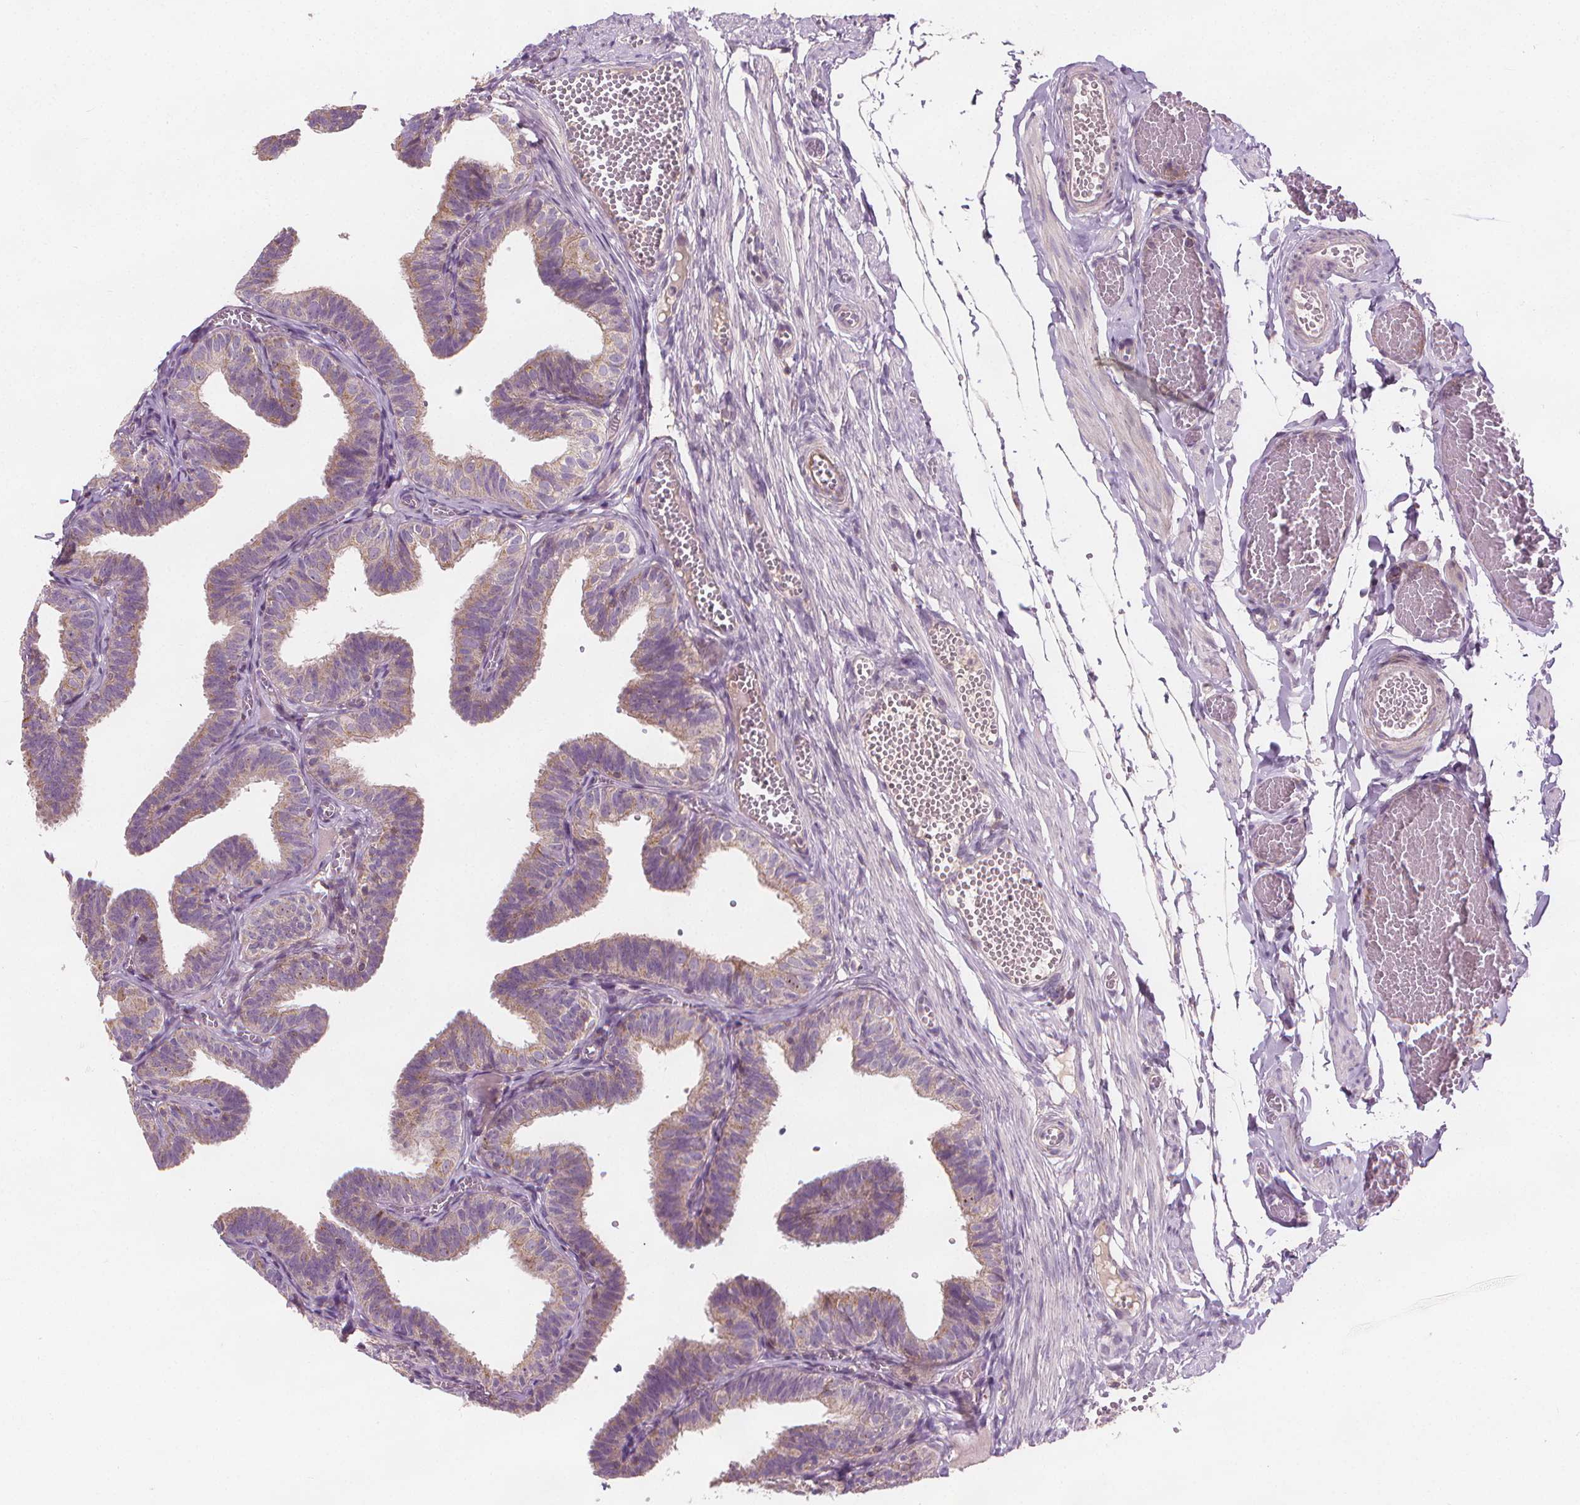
{"staining": {"intensity": "weak", "quantity": "<25%", "location": "cytoplasmic/membranous"}, "tissue": "fallopian tube", "cell_type": "Glandular cells", "image_type": "normal", "snomed": [{"axis": "morphology", "description": "Normal tissue, NOS"}, {"axis": "topography", "description": "Fallopian tube"}], "caption": "This histopathology image is of unremarkable fallopian tube stained with immunohistochemistry to label a protein in brown with the nuclei are counter-stained blue. There is no expression in glandular cells.", "gene": "RAB20", "patient": {"sex": "female", "age": 25}}